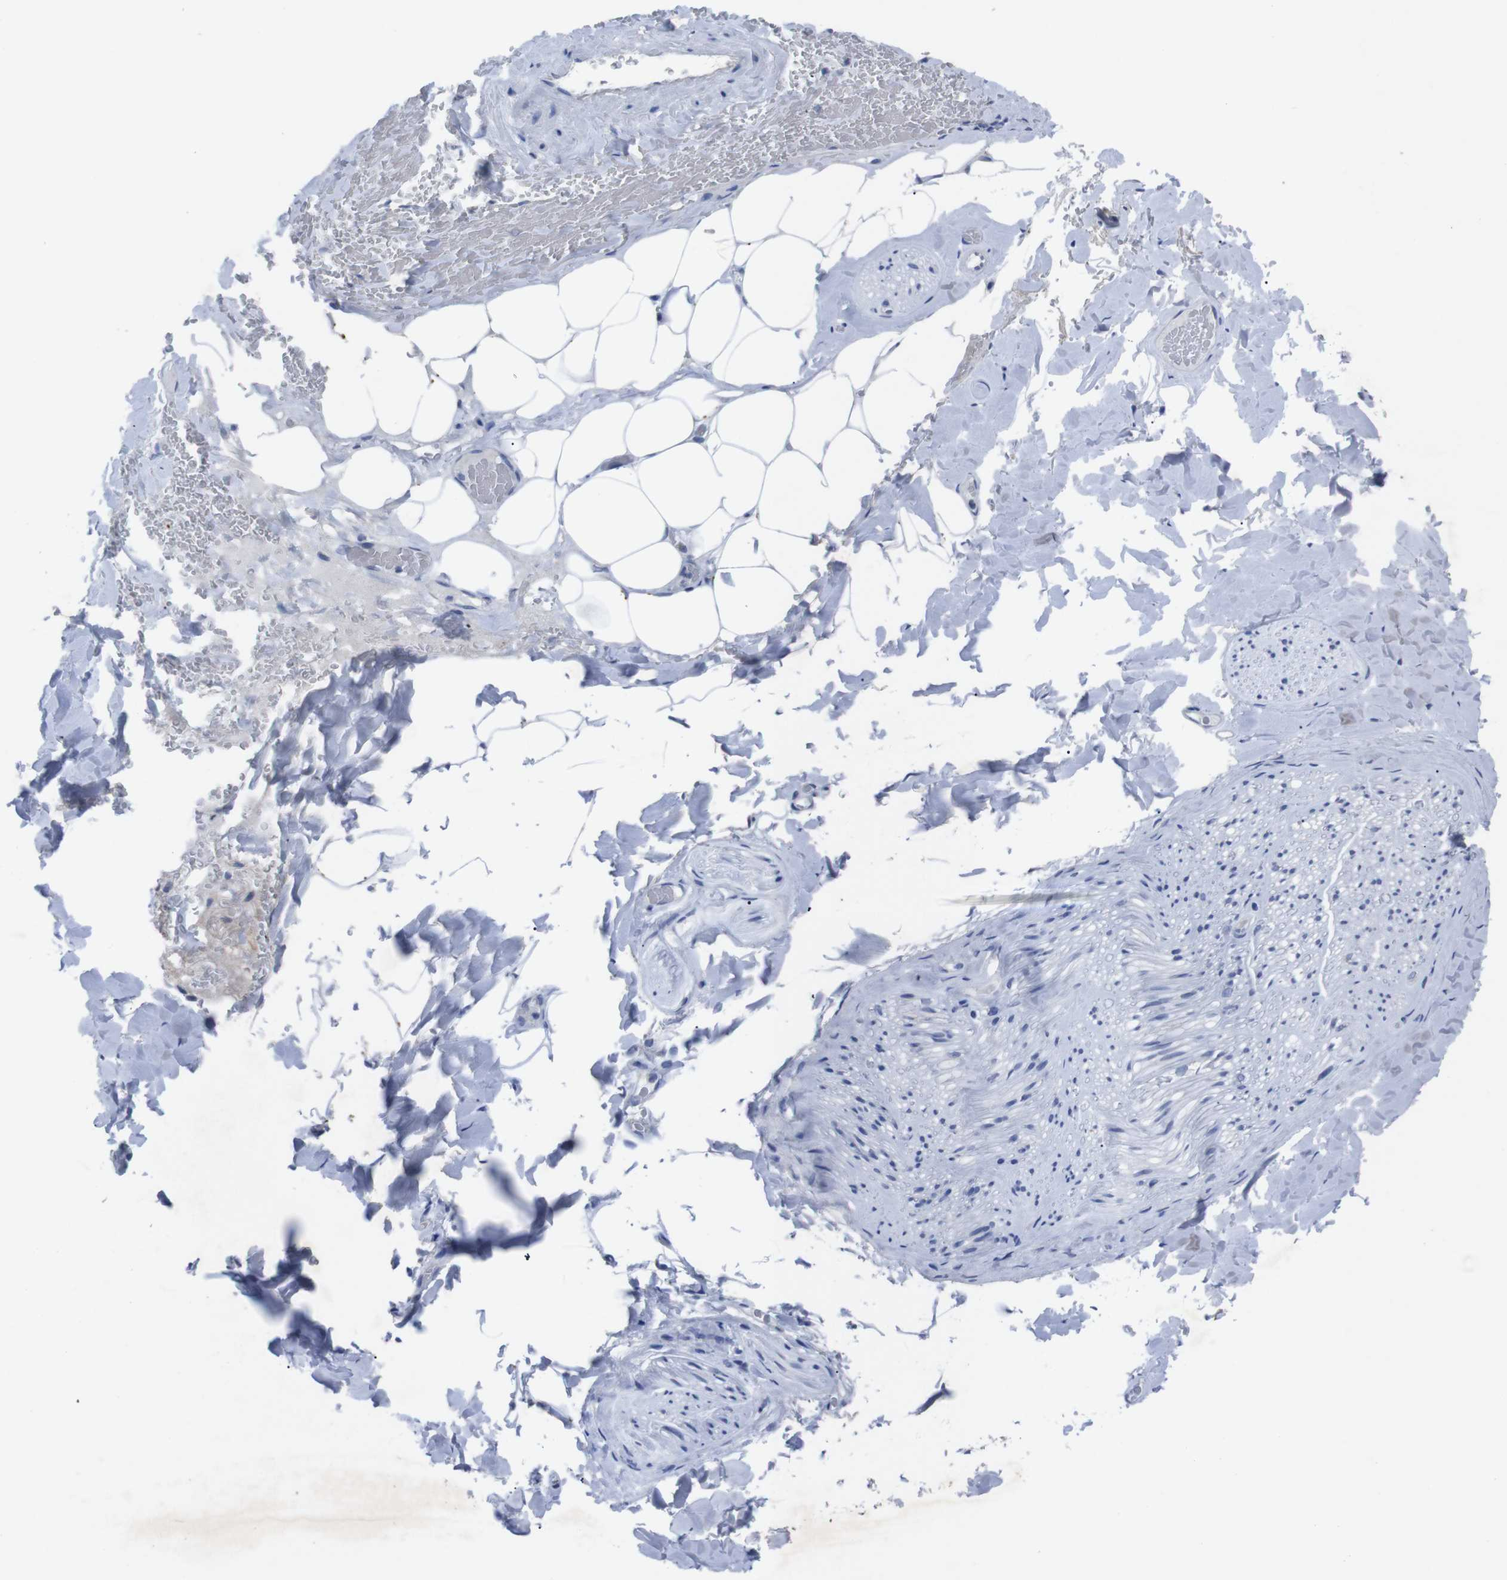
{"staining": {"intensity": "negative", "quantity": "none", "location": "none"}, "tissue": "adipose tissue", "cell_type": "Adipocytes", "image_type": "normal", "snomed": [{"axis": "morphology", "description": "Normal tissue, NOS"}, {"axis": "topography", "description": "Peripheral nerve tissue"}], "caption": "This is an immunohistochemistry photomicrograph of unremarkable human adipose tissue. There is no staining in adipocytes.", "gene": "IRF4", "patient": {"sex": "male", "age": 70}}